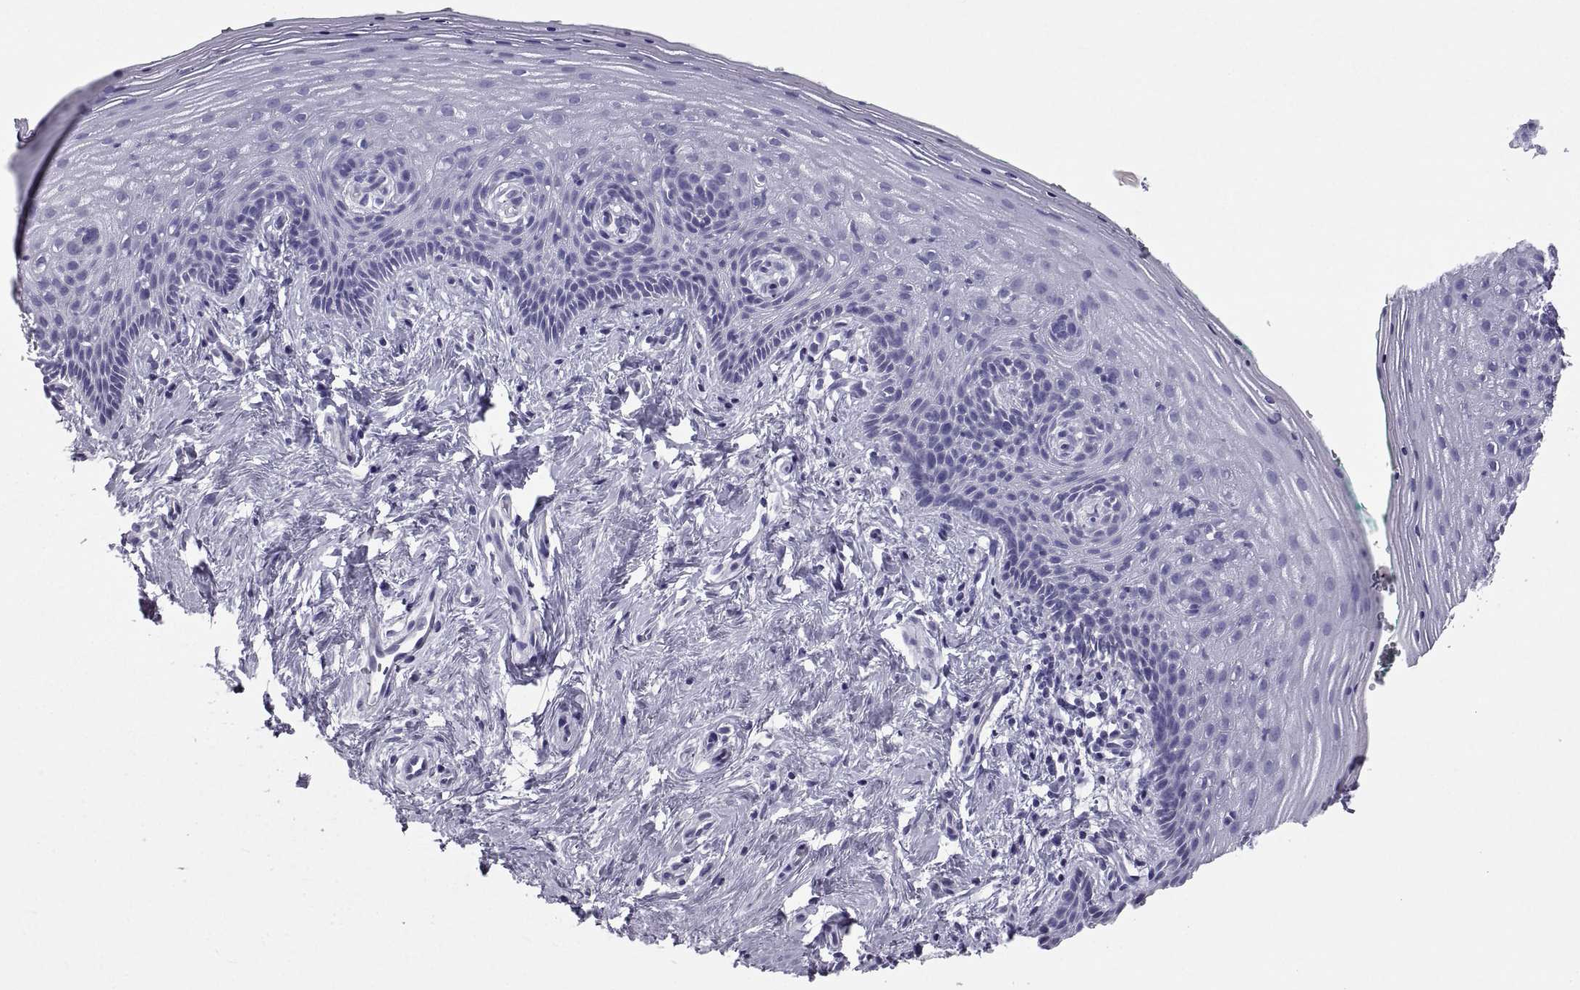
{"staining": {"intensity": "negative", "quantity": "none", "location": "none"}, "tissue": "vagina", "cell_type": "Squamous epithelial cells", "image_type": "normal", "snomed": [{"axis": "morphology", "description": "Normal tissue, NOS"}, {"axis": "topography", "description": "Vagina"}], "caption": "Immunohistochemical staining of unremarkable human vagina displays no significant expression in squamous epithelial cells. The staining is performed using DAB (3,3'-diaminobenzidine) brown chromogen with nuclei counter-stained in using hematoxylin.", "gene": "PCSK1N", "patient": {"sex": "female", "age": 45}}